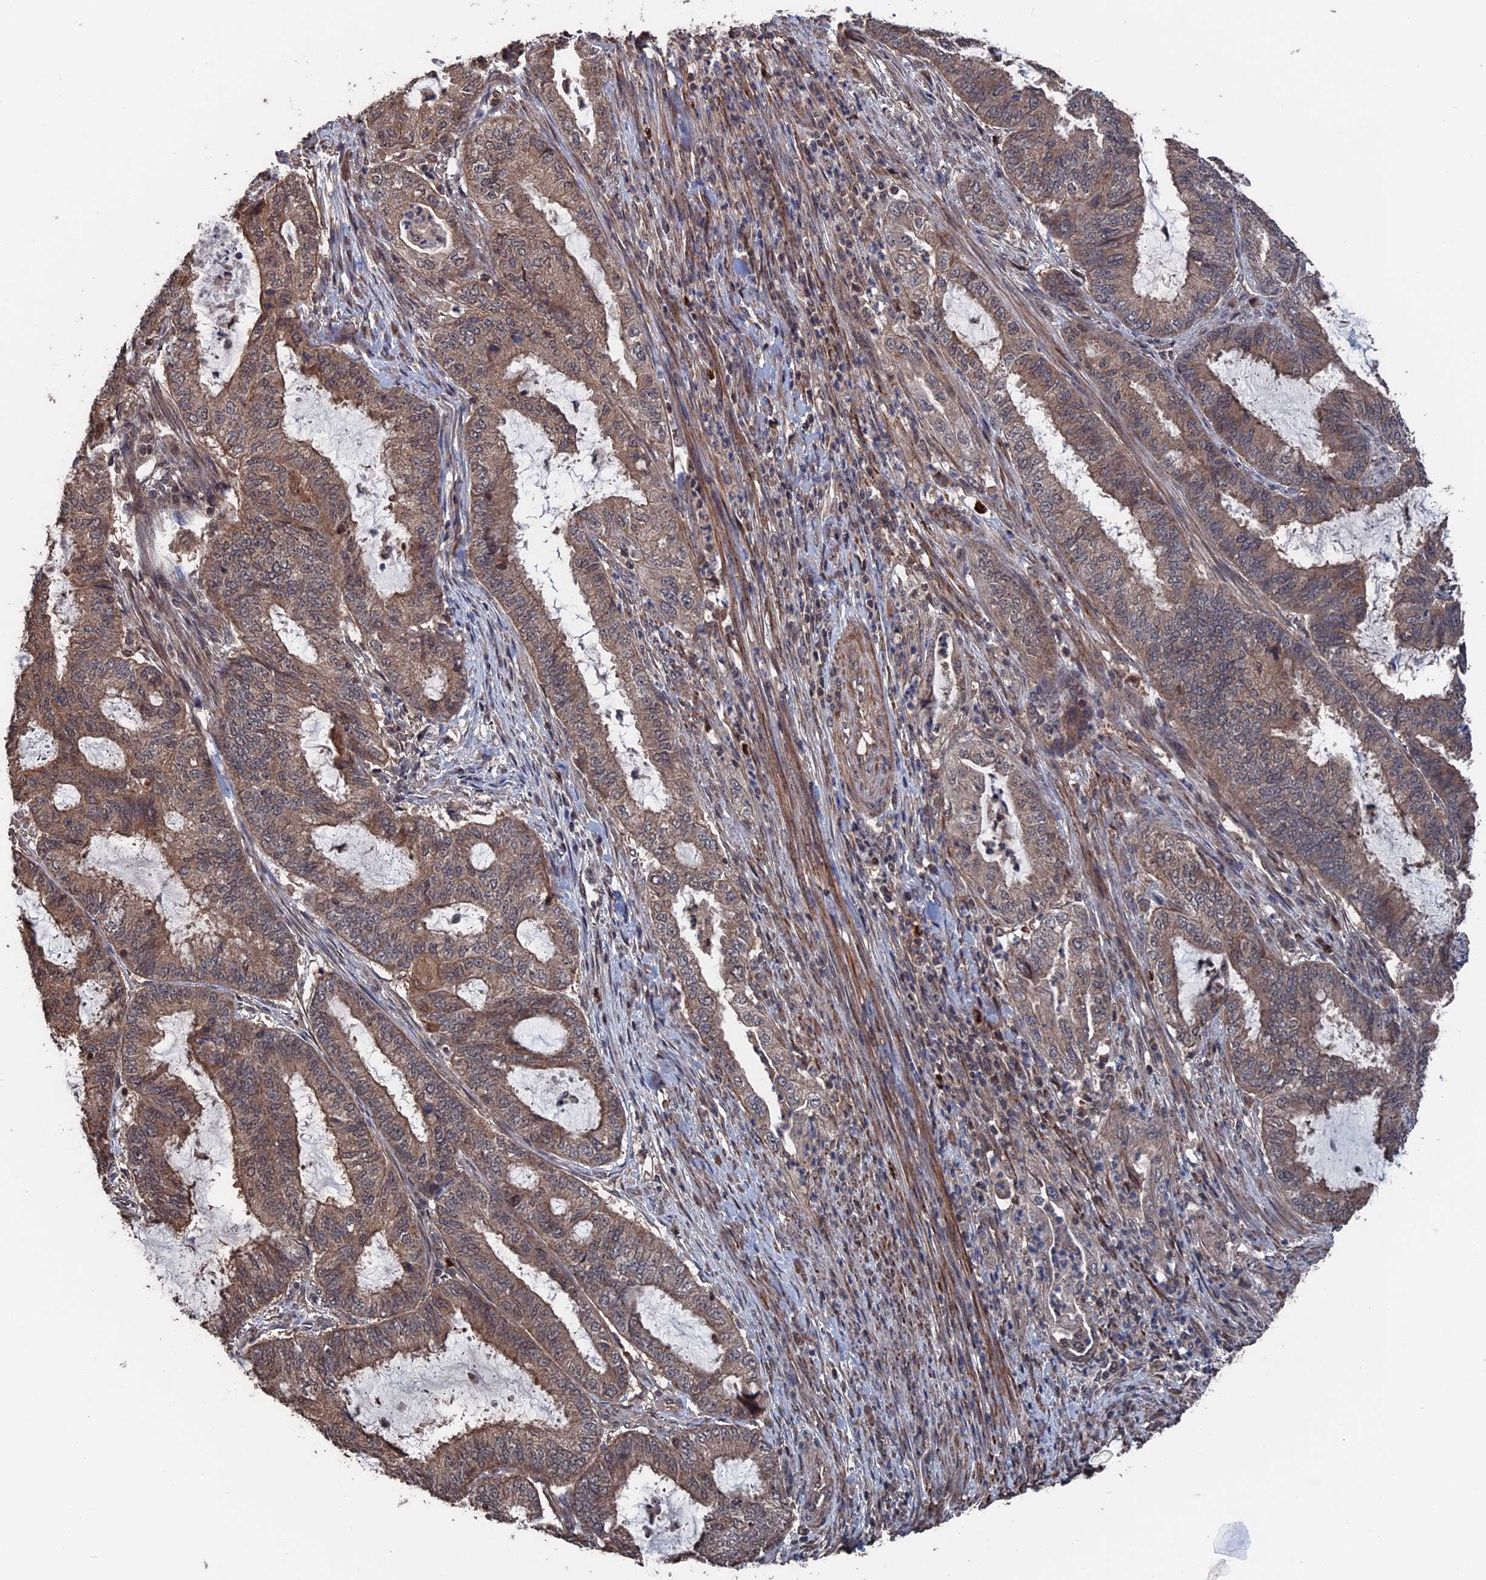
{"staining": {"intensity": "moderate", "quantity": "25%-75%", "location": "cytoplasmic/membranous"}, "tissue": "endometrial cancer", "cell_type": "Tumor cells", "image_type": "cancer", "snomed": [{"axis": "morphology", "description": "Adenocarcinoma, NOS"}, {"axis": "topography", "description": "Endometrium"}], "caption": "Brown immunohistochemical staining in human endometrial cancer exhibits moderate cytoplasmic/membranous expression in about 25%-75% of tumor cells.", "gene": "PDE12", "patient": {"sex": "female", "age": 51}}